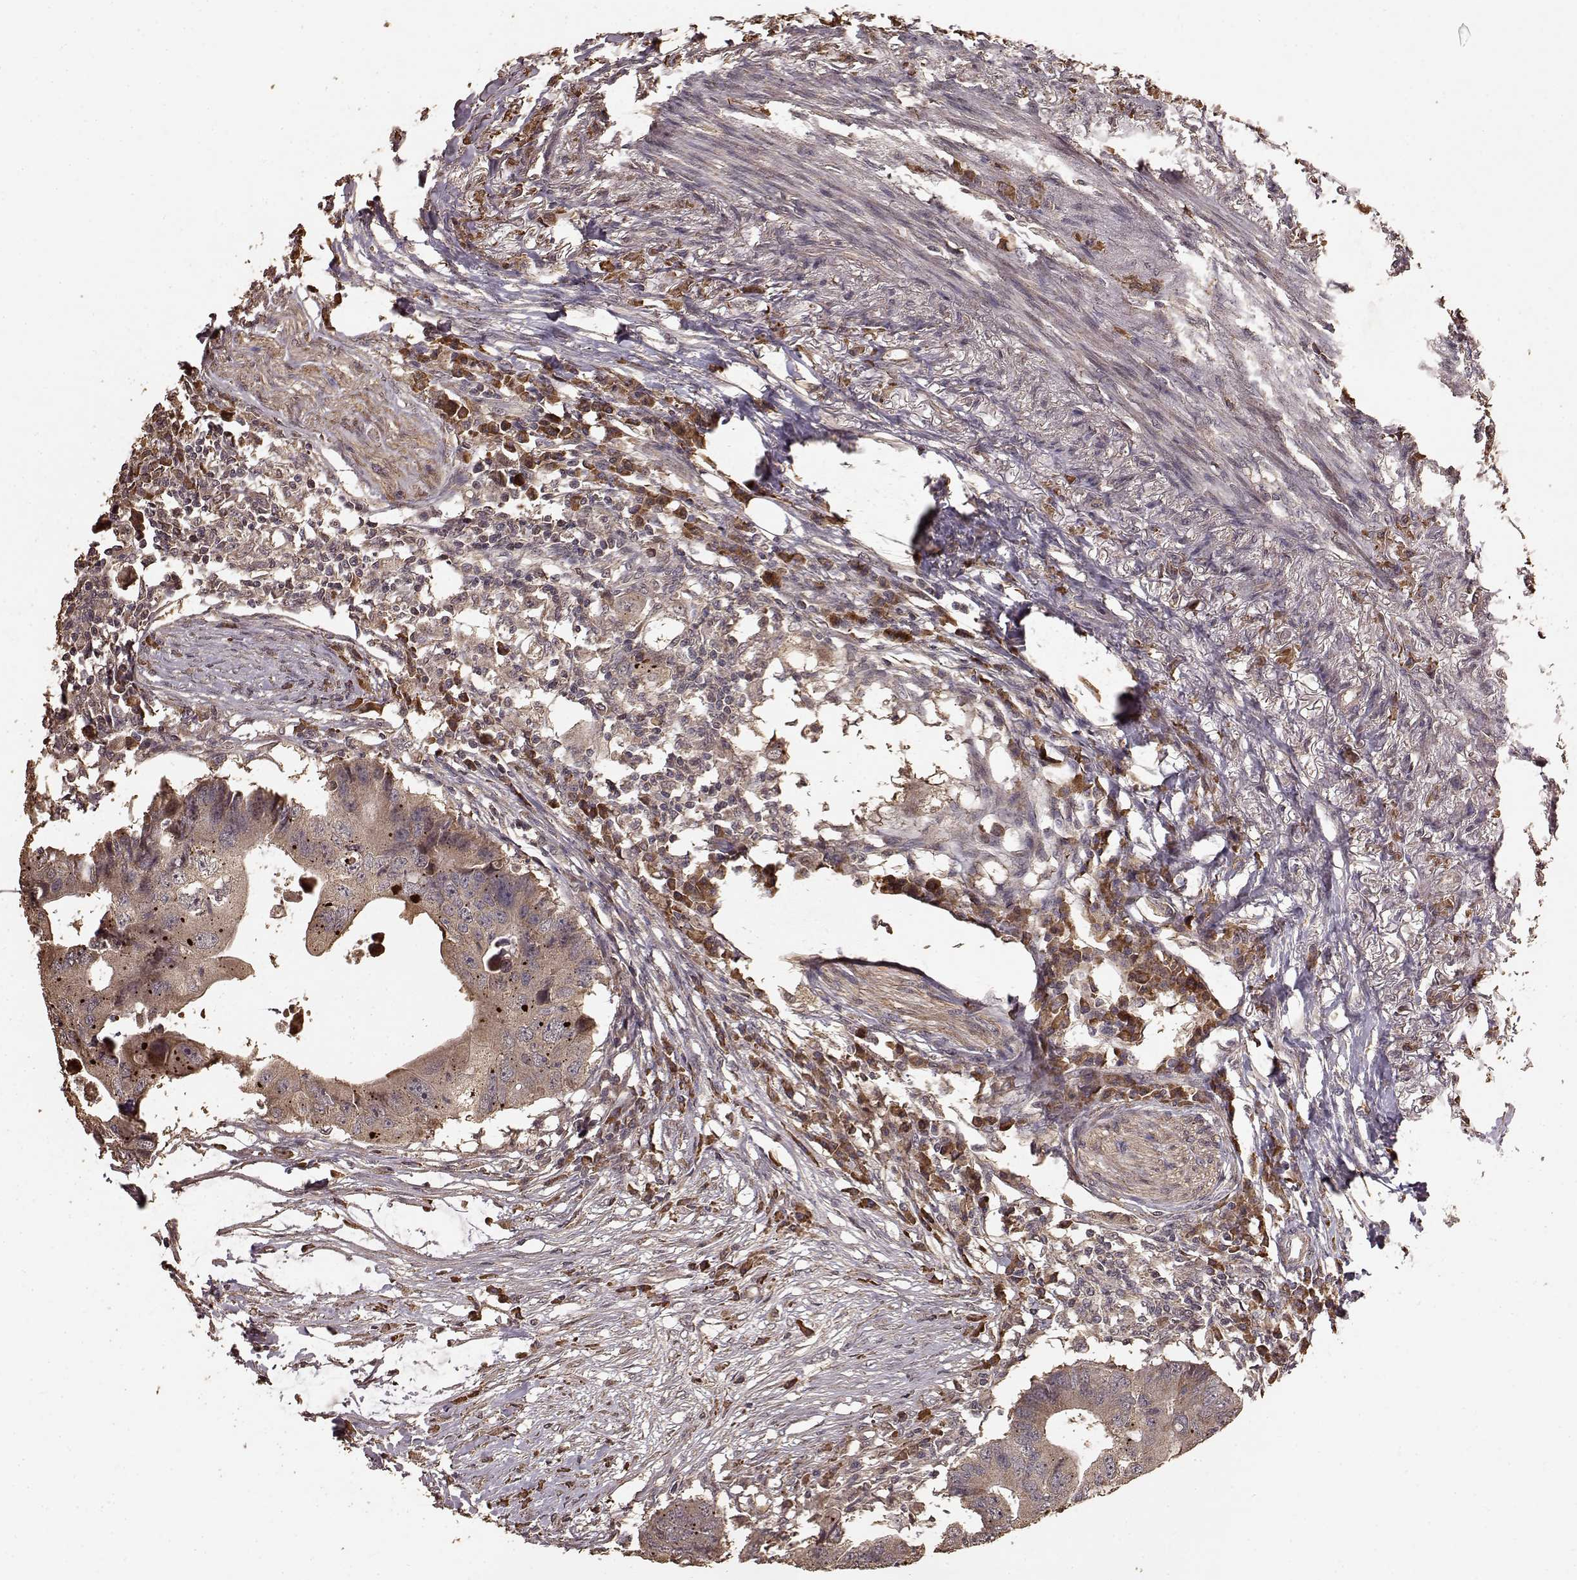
{"staining": {"intensity": "moderate", "quantity": ">75%", "location": "cytoplasmic/membranous"}, "tissue": "colorectal cancer", "cell_type": "Tumor cells", "image_type": "cancer", "snomed": [{"axis": "morphology", "description": "Adenocarcinoma, NOS"}, {"axis": "topography", "description": "Colon"}], "caption": "IHC photomicrograph of colorectal cancer (adenocarcinoma) stained for a protein (brown), which shows medium levels of moderate cytoplasmic/membranous positivity in approximately >75% of tumor cells.", "gene": "USP15", "patient": {"sex": "male", "age": 71}}